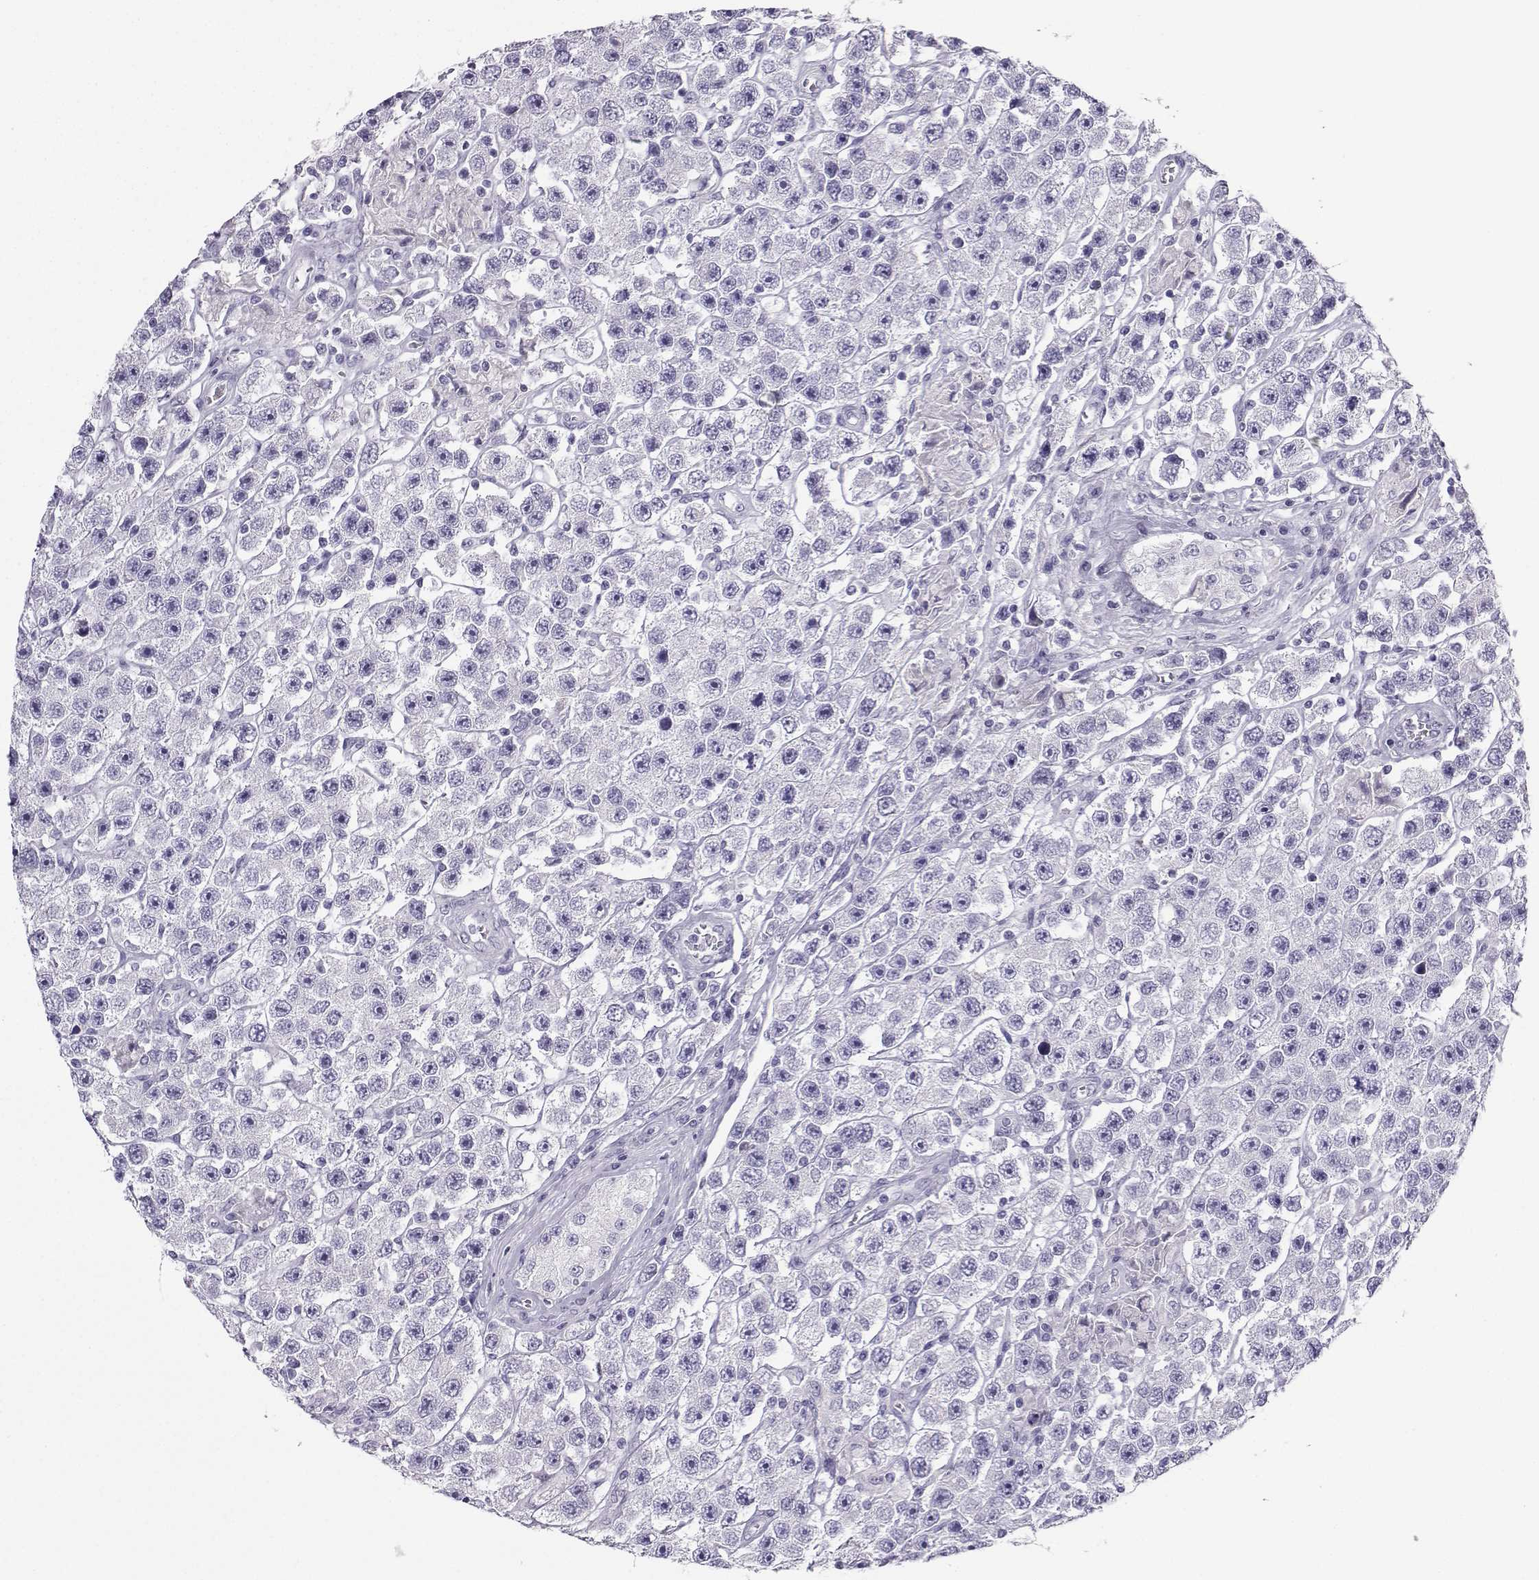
{"staining": {"intensity": "negative", "quantity": "none", "location": "none"}, "tissue": "testis cancer", "cell_type": "Tumor cells", "image_type": "cancer", "snomed": [{"axis": "morphology", "description": "Seminoma, NOS"}, {"axis": "topography", "description": "Testis"}], "caption": "High magnification brightfield microscopy of testis seminoma stained with DAB (3,3'-diaminobenzidine) (brown) and counterstained with hematoxylin (blue): tumor cells show no significant expression.", "gene": "NEFL", "patient": {"sex": "male", "age": 45}}